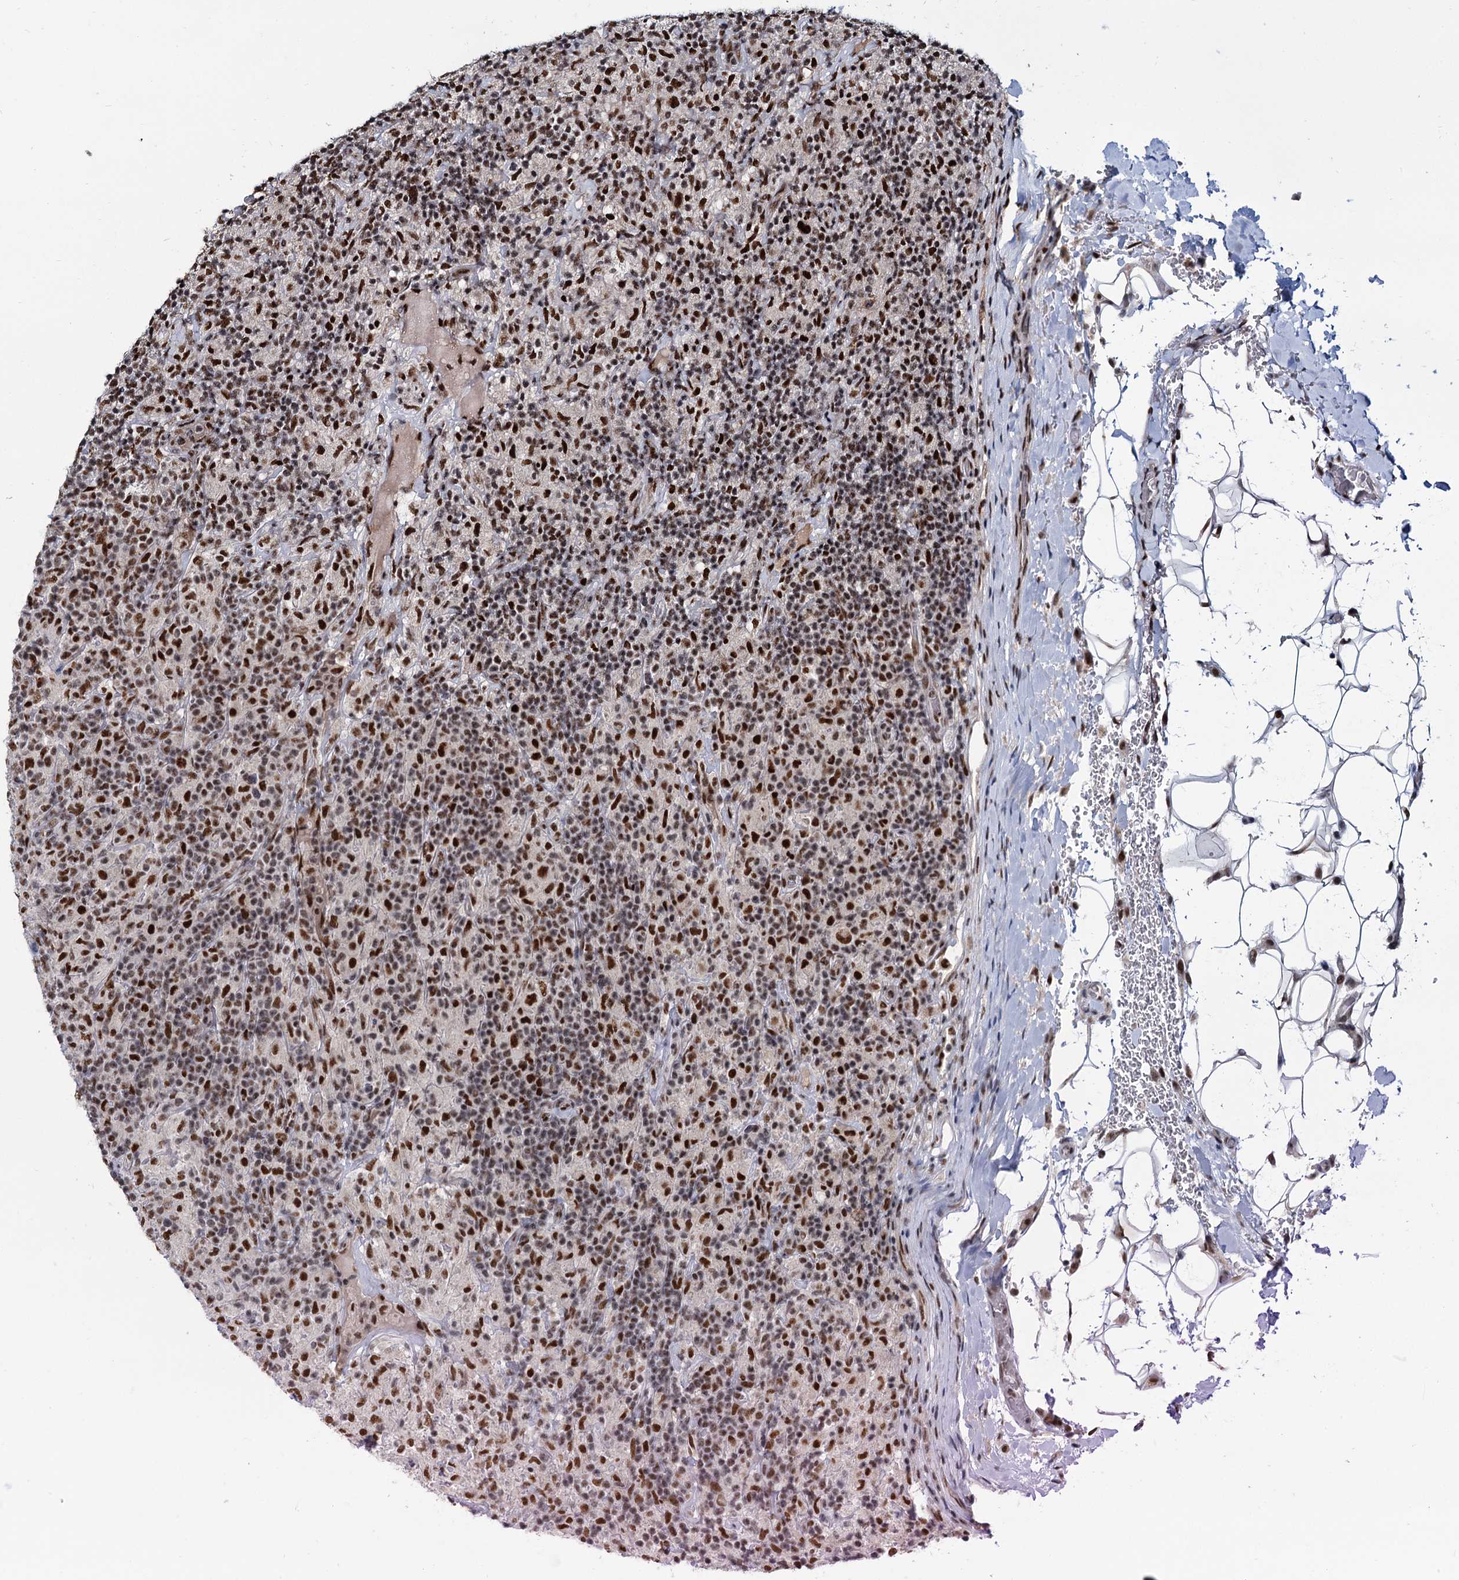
{"staining": {"intensity": "strong", "quantity": ">75%", "location": "nuclear"}, "tissue": "lymphoma", "cell_type": "Tumor cells", "image_type": "cancer", "snomed": [{"axis": "morphology", "description": "Hodgkin's disease, NOS"}, {"axis": "topography", "description": "Lymph node"}], "caption": "Immunohistochemical staining of Hodgkin's disease exhibits strong nuclear protein positivity in about >75% of tumor cells.", "gene": "WBP4", "patient": {"sex": "male", "age": 70}}